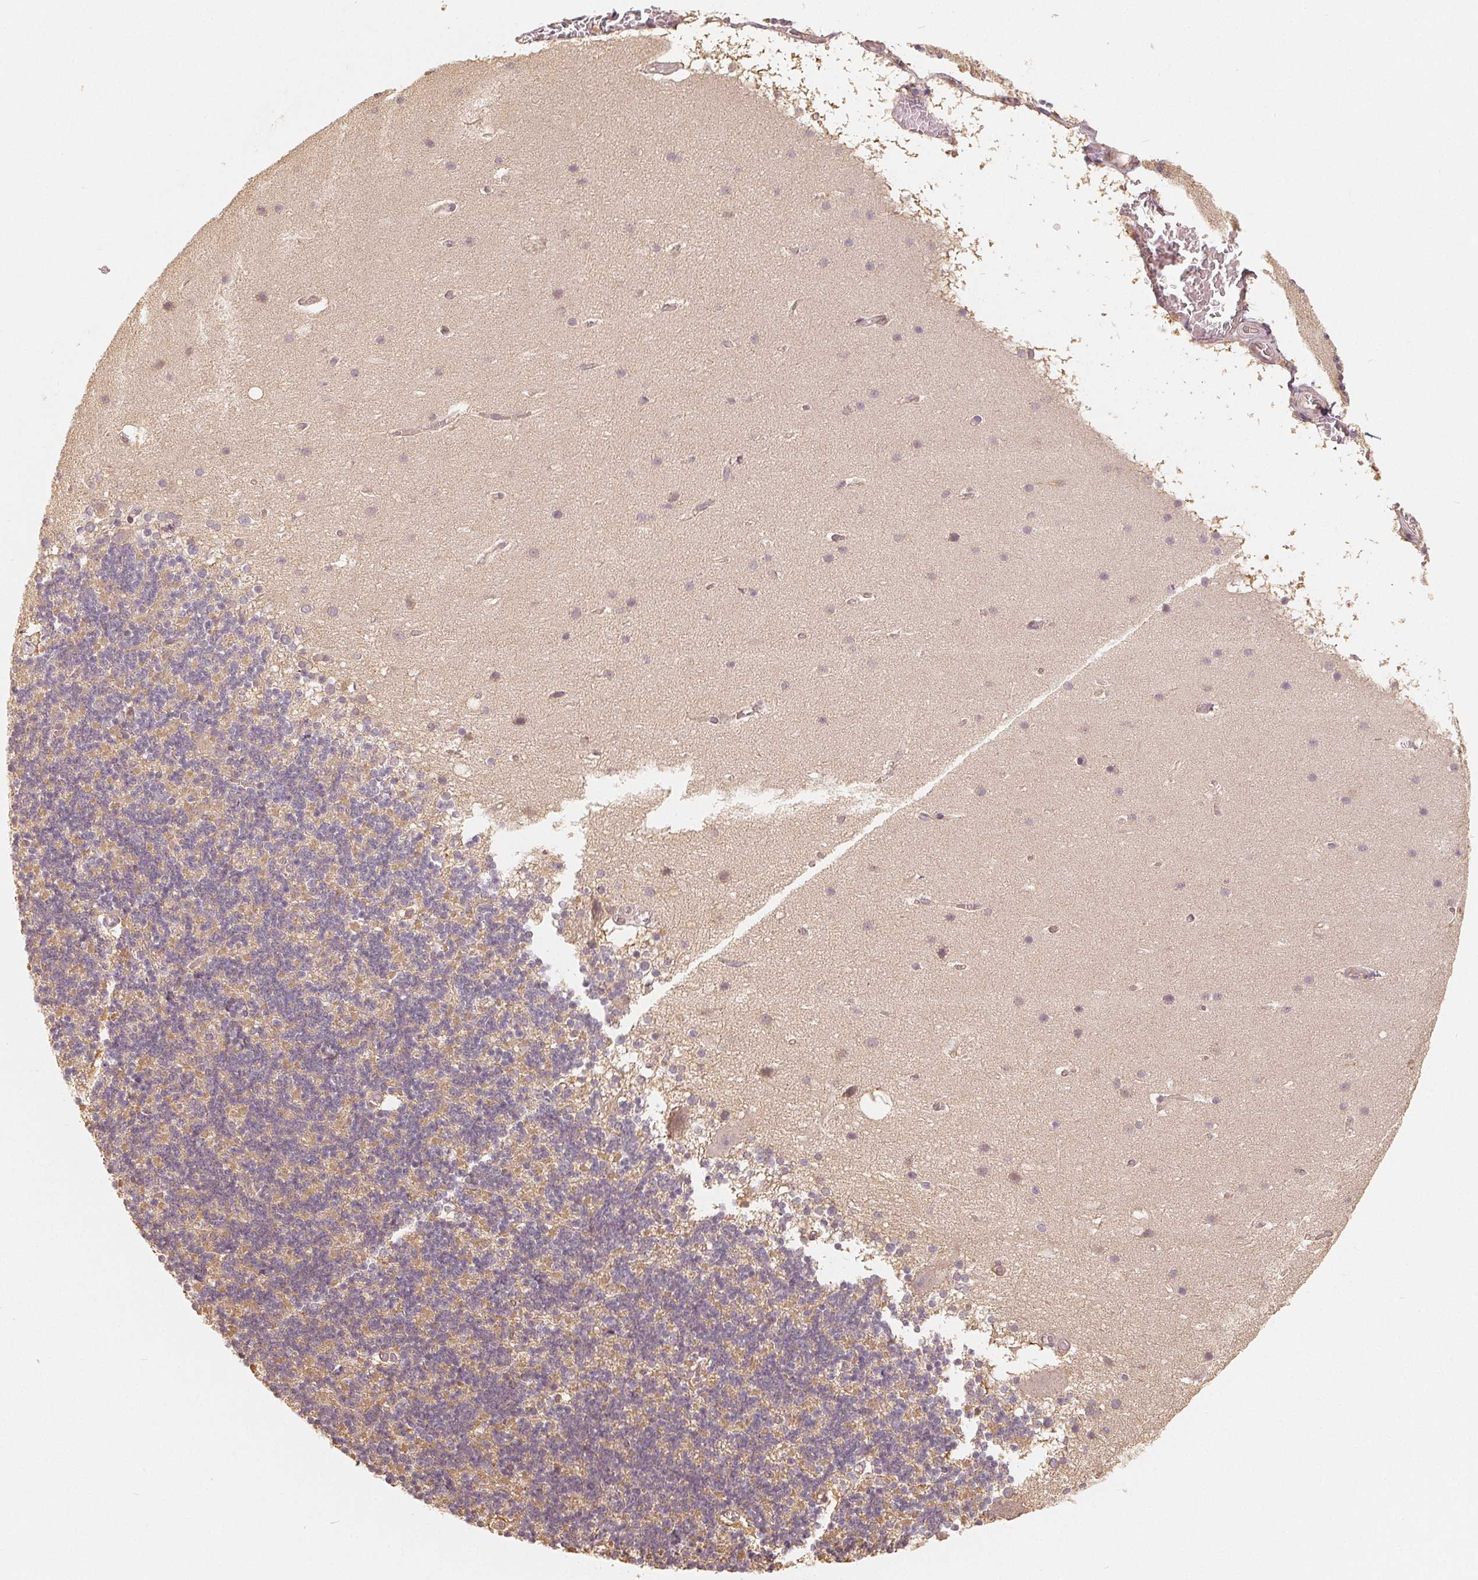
{"staining": {"intensity": "weak", "quantity": "25%-75%", "location": "cytoplasmic/membranous"}, "tissue": "cerebellum", "cell_type": "Cells in granular layer", "image_type": "normal", "snomed": [{"axis": "morphology", "description": "Normal tissue, NOS"}, {"axis": "topography", "description": "Cerebellum"}], "caption": "This image shows immunohistochemistry staining of unremarkable human cerebellum, with low weak cytoplasmic/membranous expression in about 25%-75% of cells in granular layer.", "gene": "GUSB", "patient": {"sex": "male", "age": 70}}